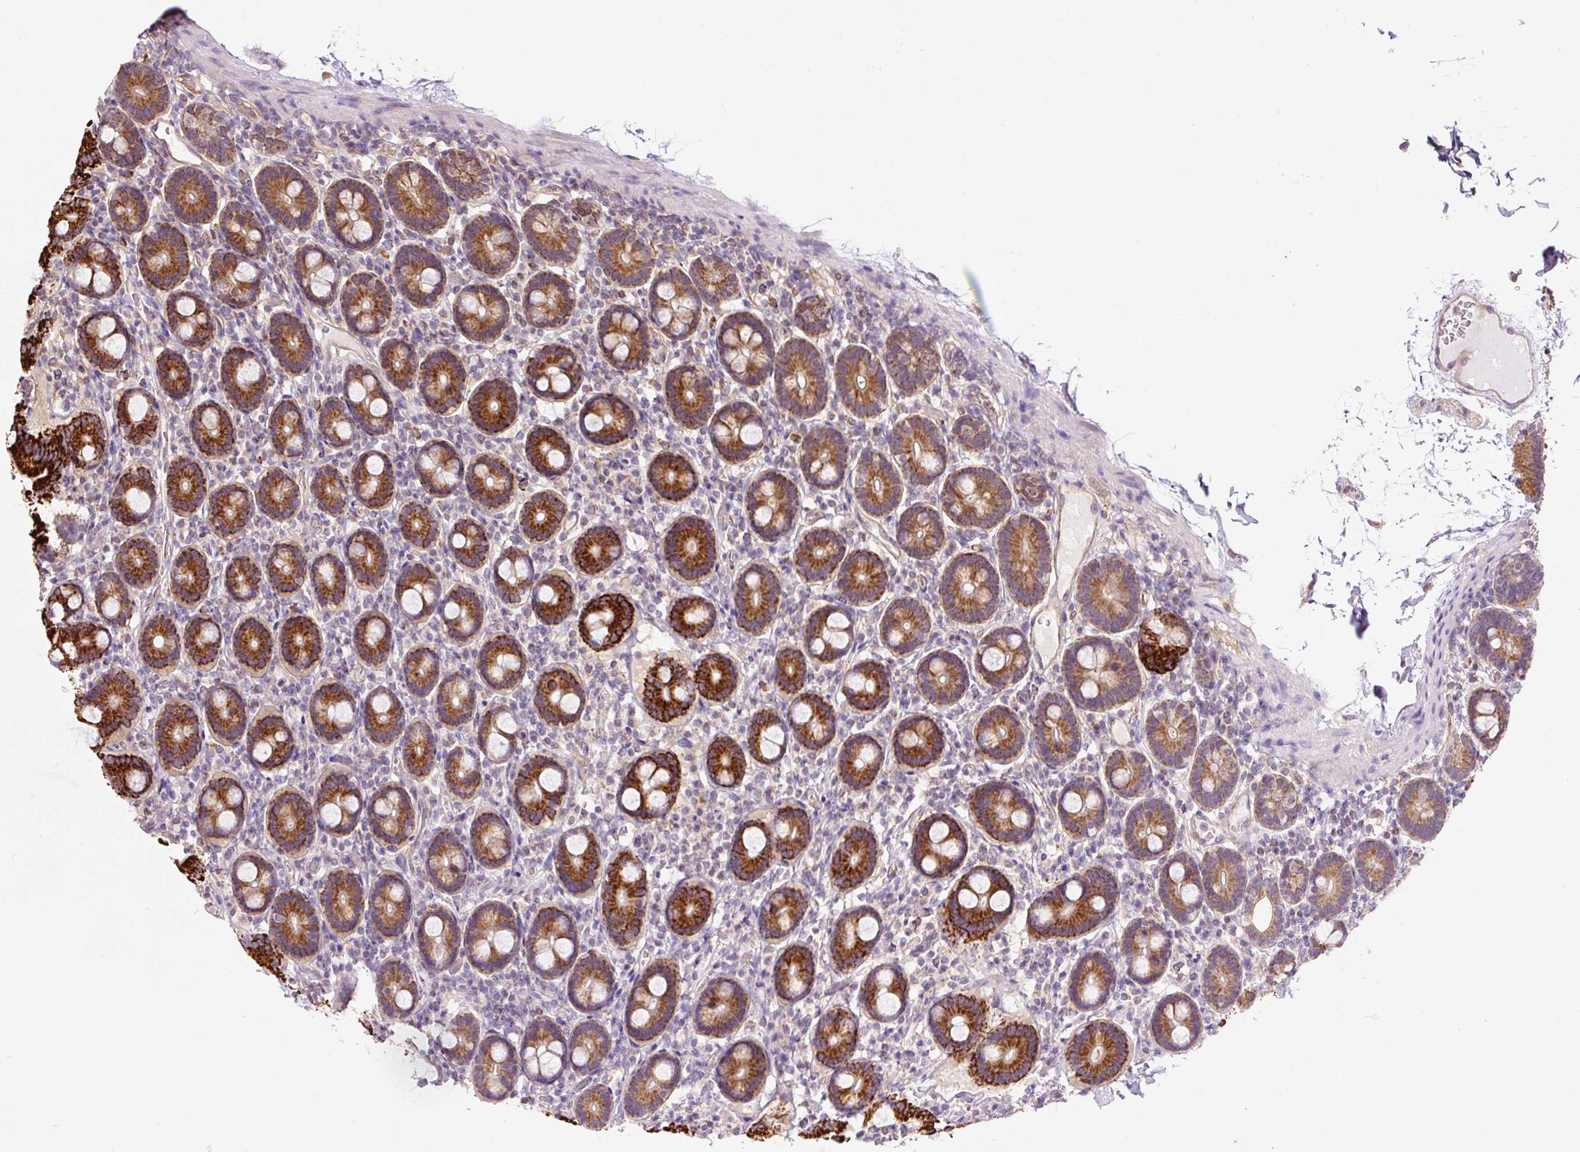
{"staining": {"intensity": "strong", "quantity": ">75%", "location": "cytoplasmic/membranous"}, "tissue": "duodenum", "cell_type": "Glandular cells", "image_type": "normal", "snomed": [{"axis": "morphology", "description": "Normal tissue, NOS"}, {"axis": "topography", "description": "Duodenum"}], "caption": "Brown immunohistochemical staining in benign human duodenum demonstrates strong cytoplasmic/membranous positivity in approximately >75% of glandular cells.", "gene": "PCK2", "patient": {"sex": "male", "age": 55}}